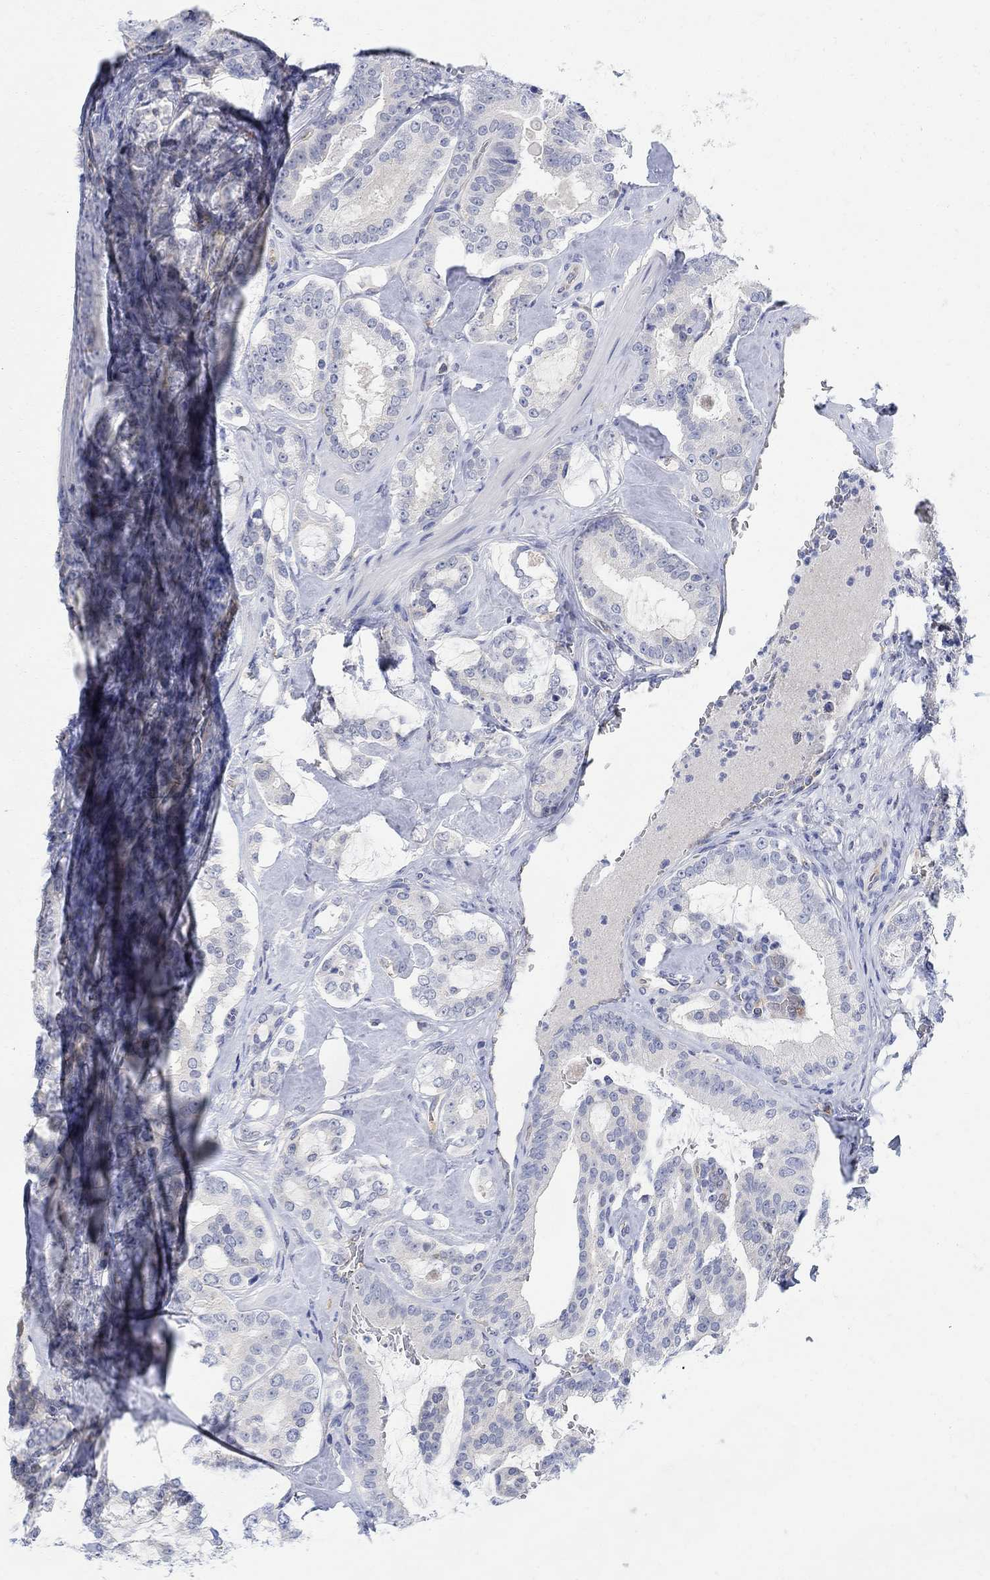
{"staining": {"intensity": "negative", "quantity": "none", "location": "none"}, "tissue": "prostate cancer", "cell_type": "Tumor cells", "image_type": "cancer", "snomed": [{"axis": "morphology", "description": "Adenocarcinoma, NOS"}, {"axis": "topography", "description": "Prostate"}], "caption": "Tumor cells are negative for protein expression in human prostate cancer. Brightfield microscopy of immunohistochemistry stained with DAB (3,3'-diaminobenzidine) (brown) and hematoxylin (blue), captured at high magnification.", "gene": "PHF21B", "patient": {"sex": "male", "age": 67}}